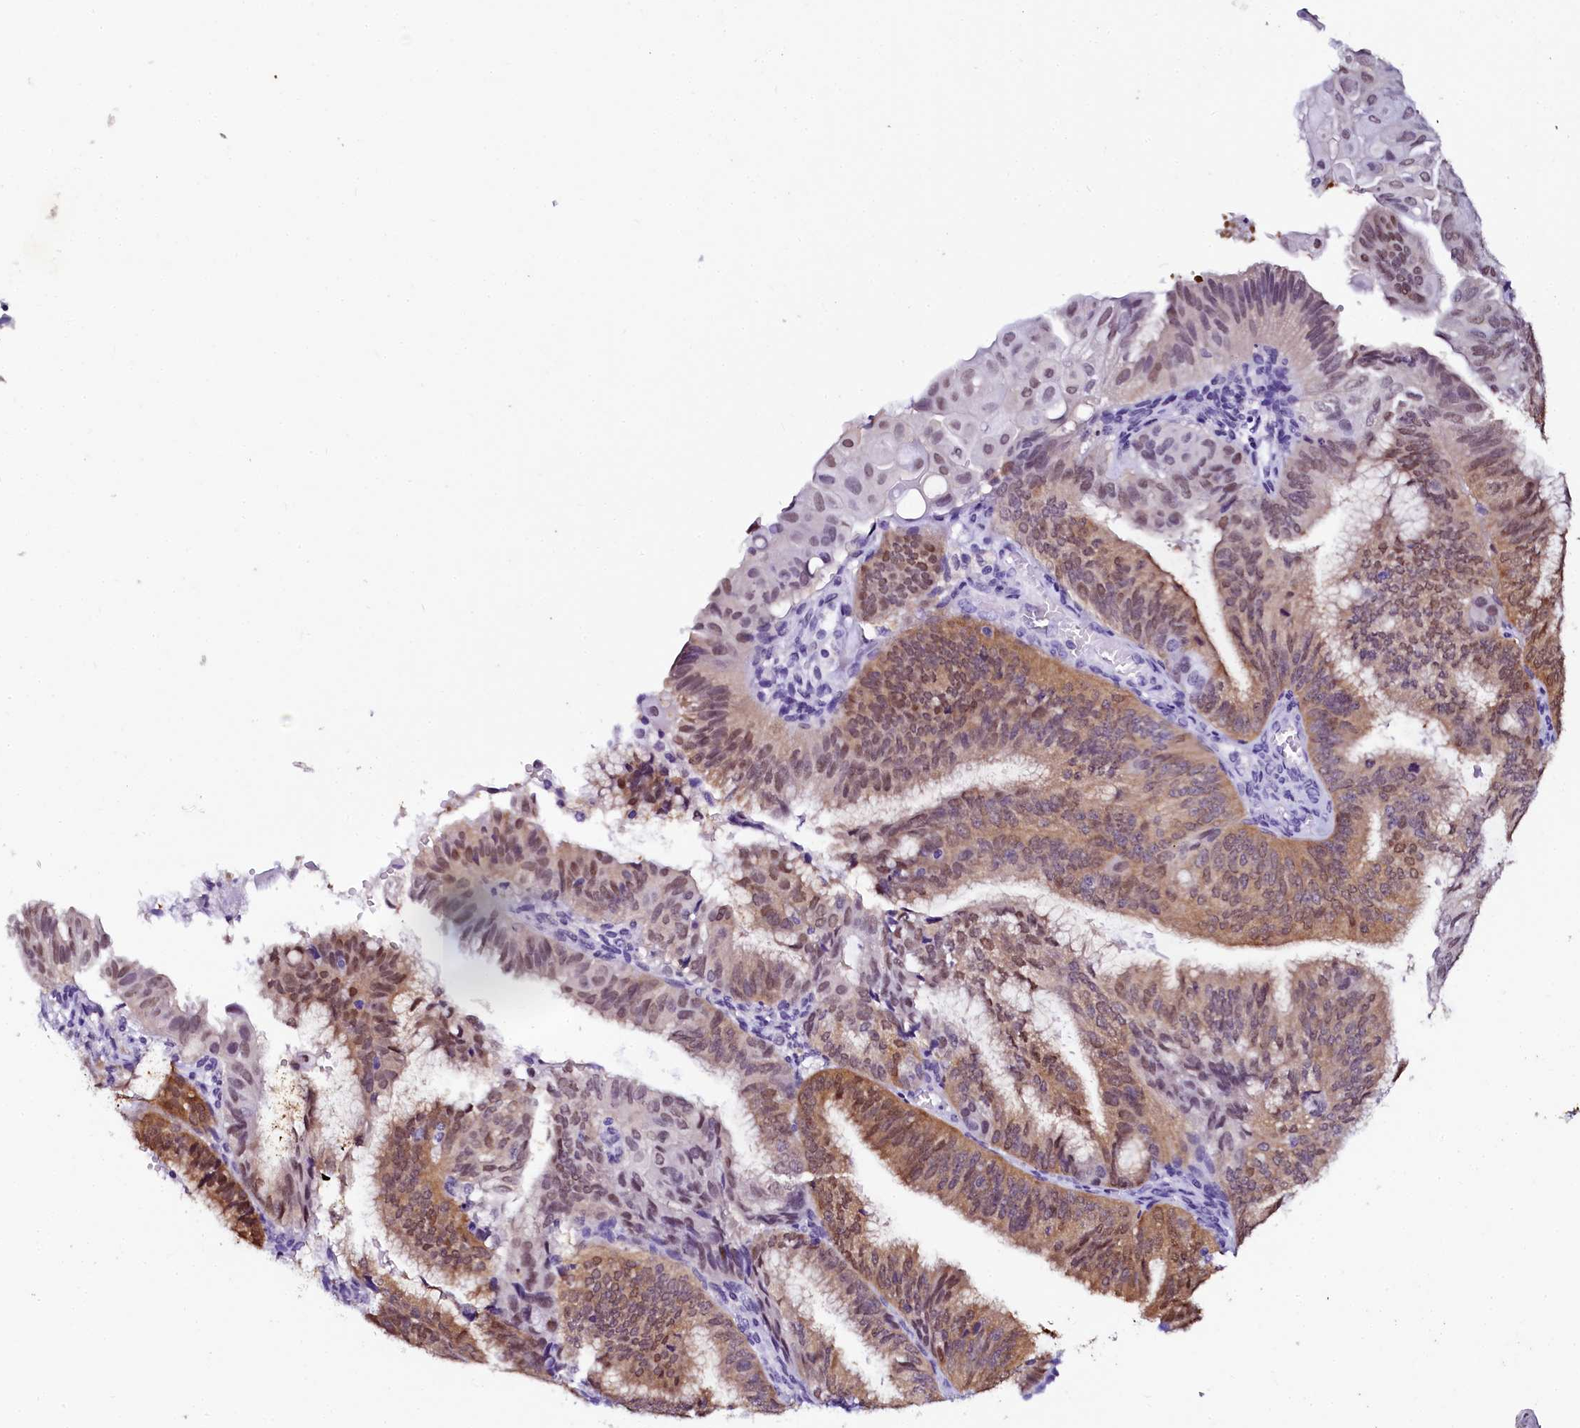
{"staining": {"intensity": "moderate", "quantity": ">75%", "location": "cytoplasmic/membranous,nuclear"}, "tissue": "endometrial cancer", "cell_type": "Tumor cells", "image_type": "cancer", "snomed": [{"axis": "morphology", "description": "Adenocarcinoma, NOS"}, {"axis": "topography", "description": "Endometrium"}], "caption": "Tumor cells display medium levels of moderate cytoplasmic/membranous and nuclear positivity in approximately >75% of cells in human endometrial cancer (adenocarcinoma). The protein is shown in brown color, while the nuclei are stained blue.", "gene": "SORD", "patient": {"sex": "female", "age": 49}}